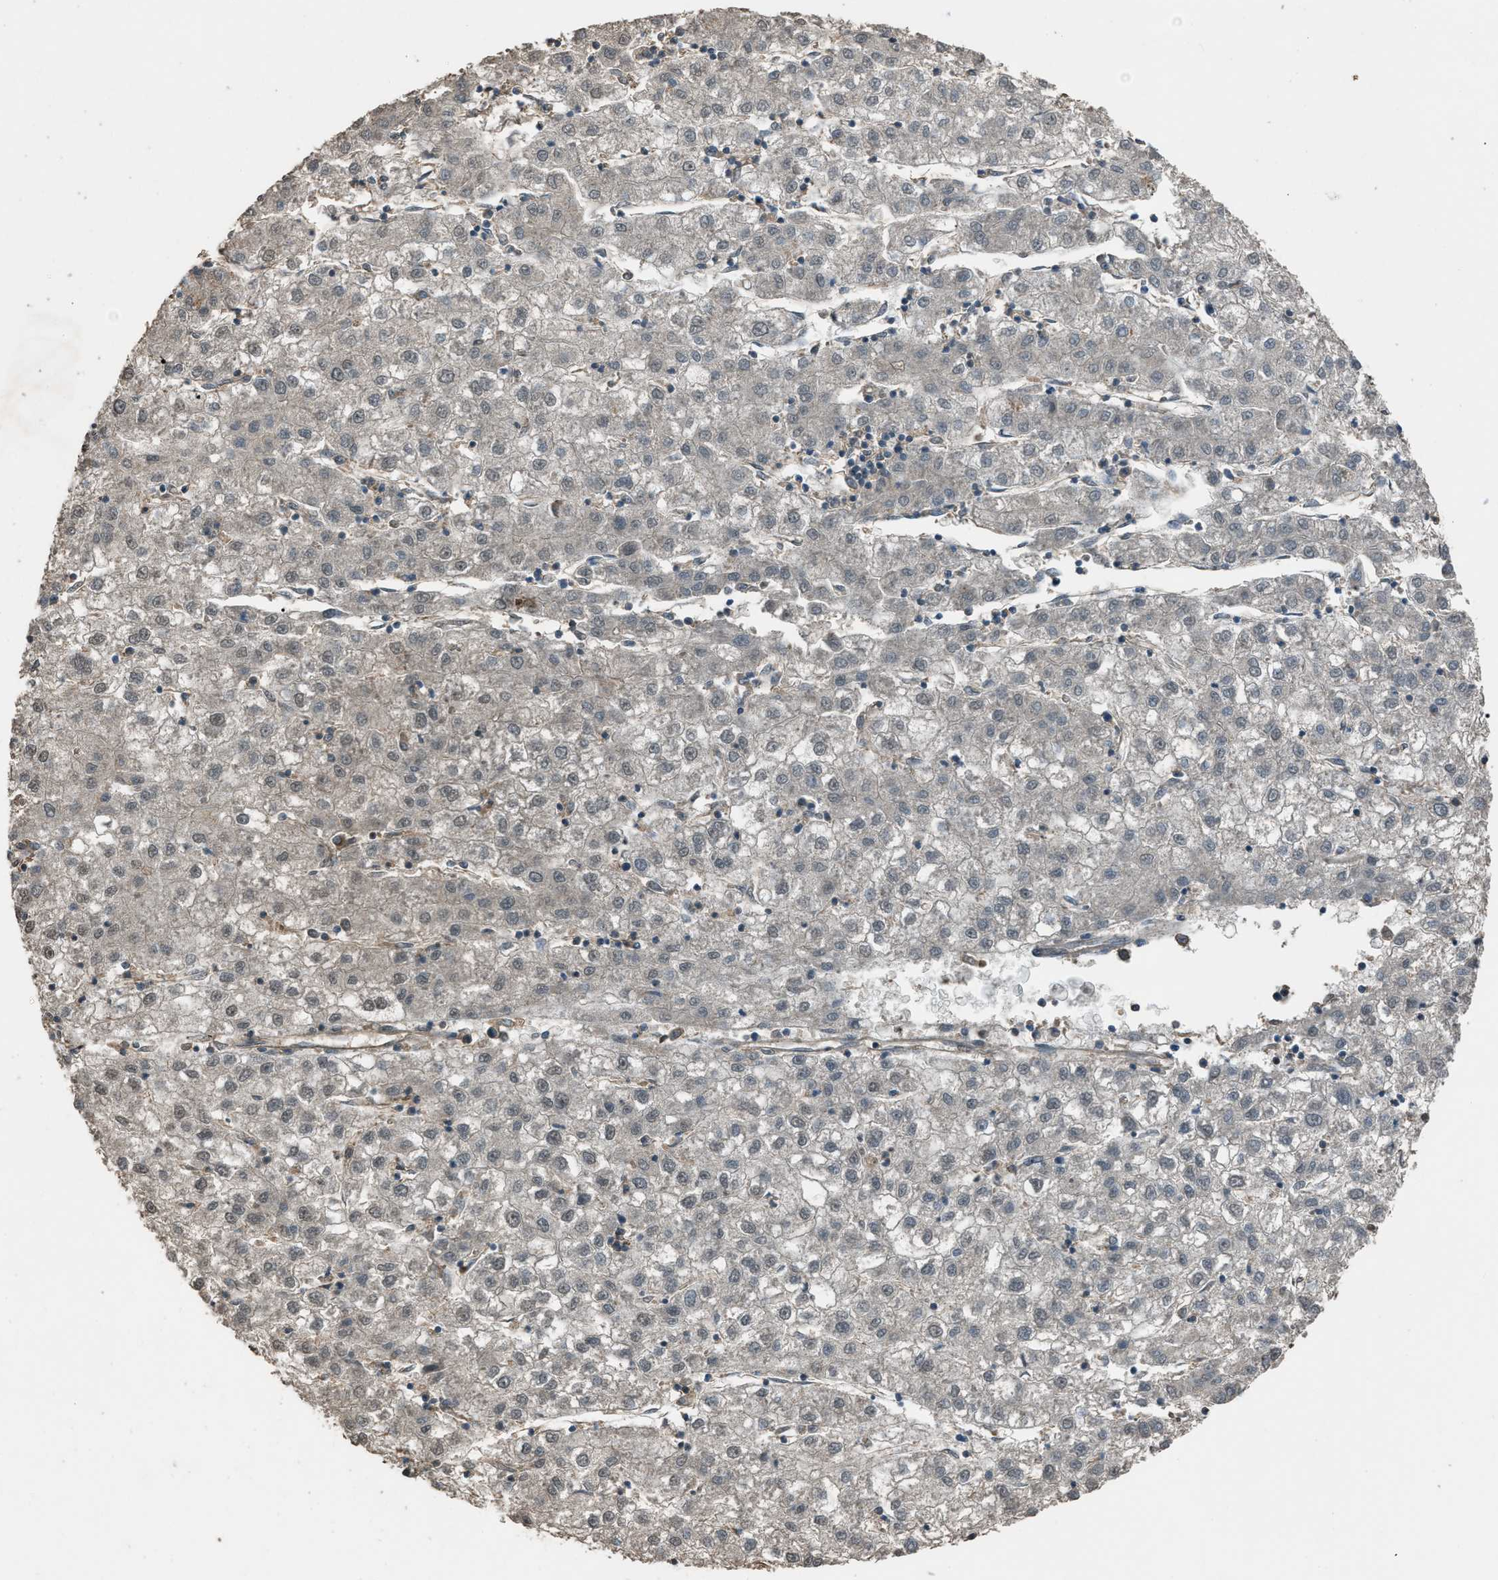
{"staining": {"intensity": "moderate", "quantity": "<25%", "location": "cytoplasmic/membranous,nuclear"}, "tissue": "liver cancer", "cell_type": "Tumor cells", "image_type": "cancer", "snomed": [{"axis": "morphology", "description": "Carcinoma, Hepatocellular, NOS"}, {"axis": "topography", "description": "Liver"}], "caption": "About <25% of tumor cells in liver cancer demonstrate moderate cytoplasmic/membranous and nuclear protein expression as visualized by brown immunohistochemical staining.", "gene": "SERTAD2", "patient": {"sex": "male", "age": 72}}